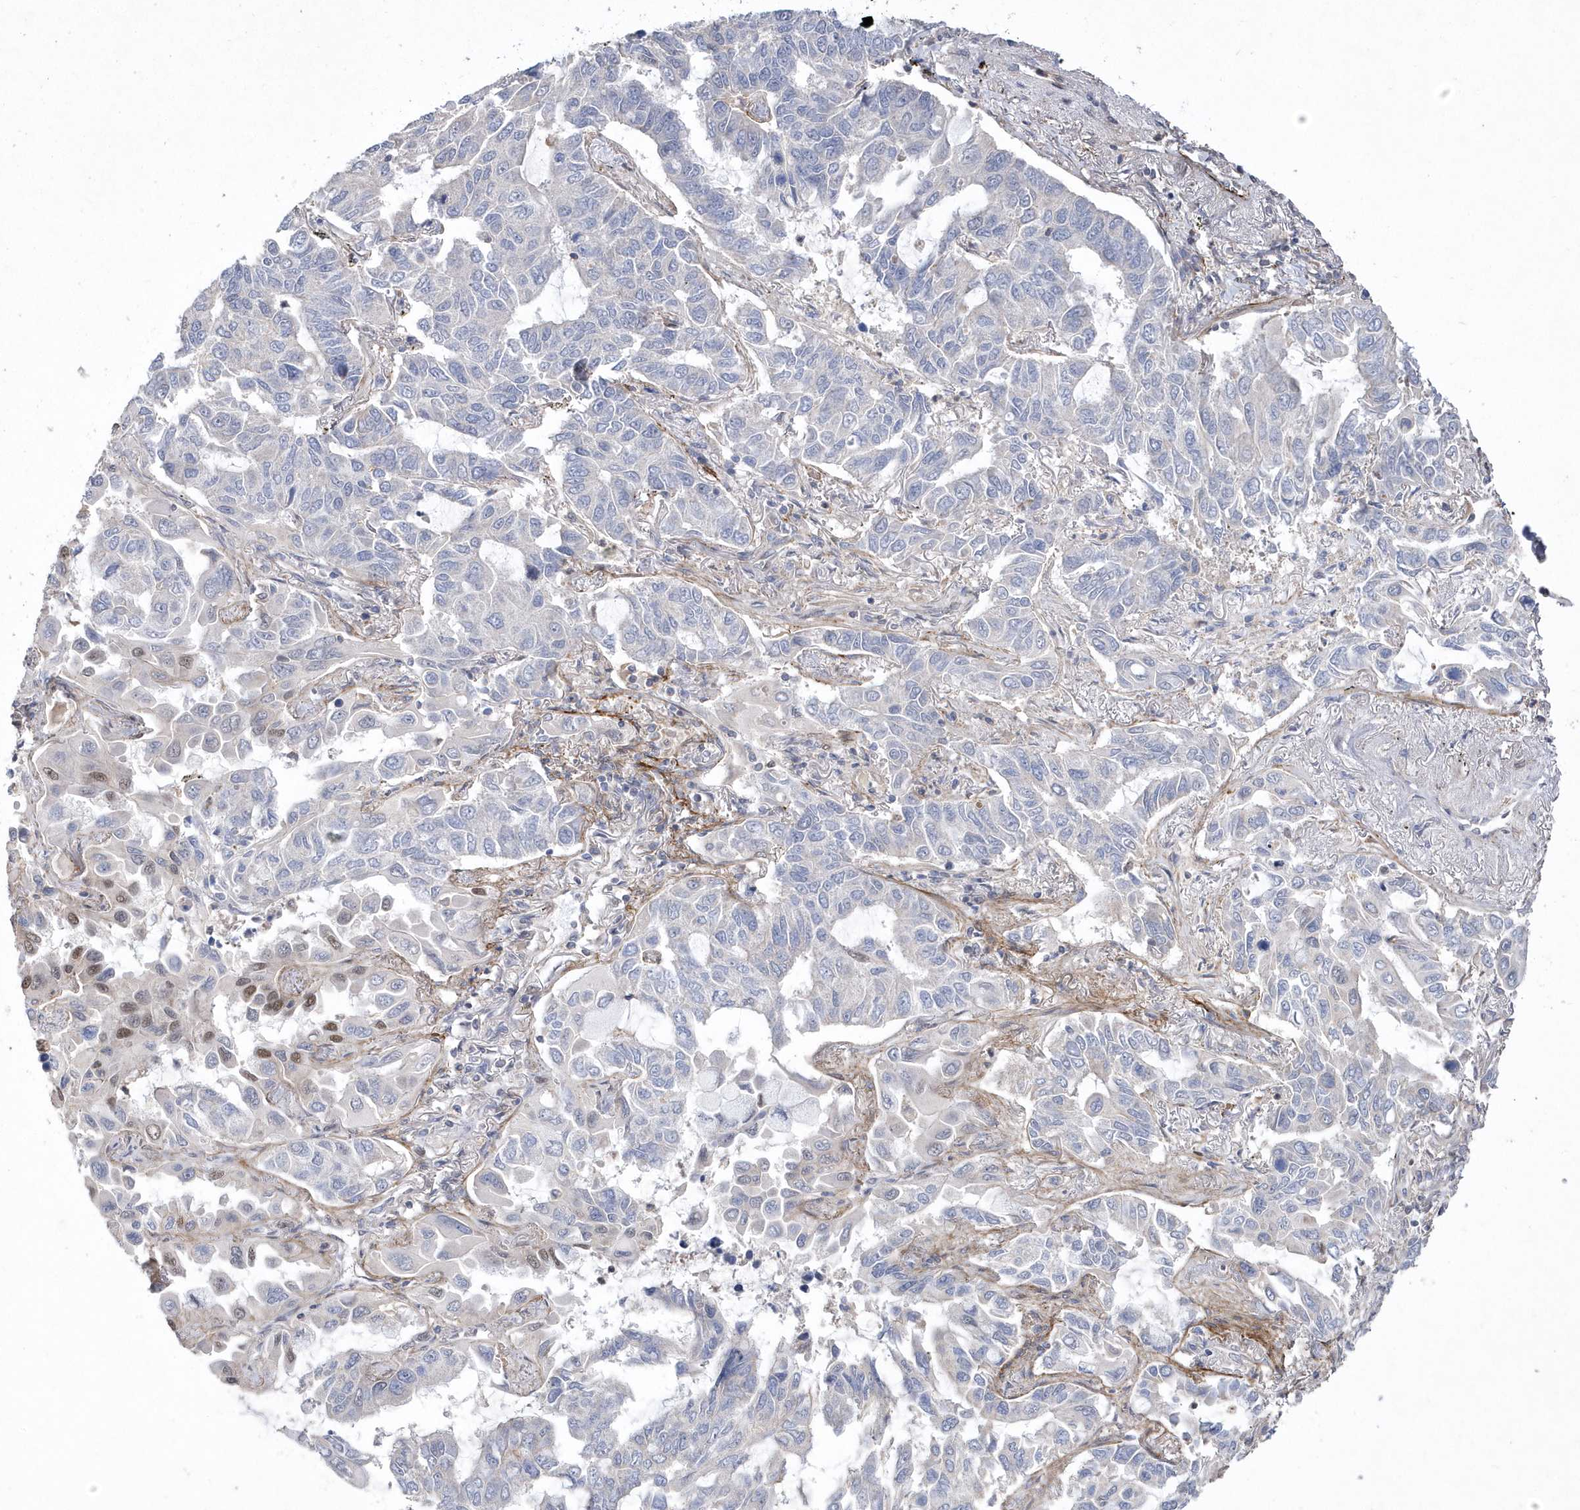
{"staining": {"intensity": "negative", "quantity": "none", "location": "none"}, "tissue": "lung cancer", "cell_type": "Tumor cells", "image_type": "cancer", "snomed": [{"axis": "morphology", "description": "Adenocarcinoma, NOS"}, {"axis": "topography", "description": "Lung"}], "caption": "IHC image of human lung cancer stained for a protein (brown), which demonstrates no expression in tumor cells.", "gene": "BOD1L1", "patient": {"sex": "male", "age": 64}}